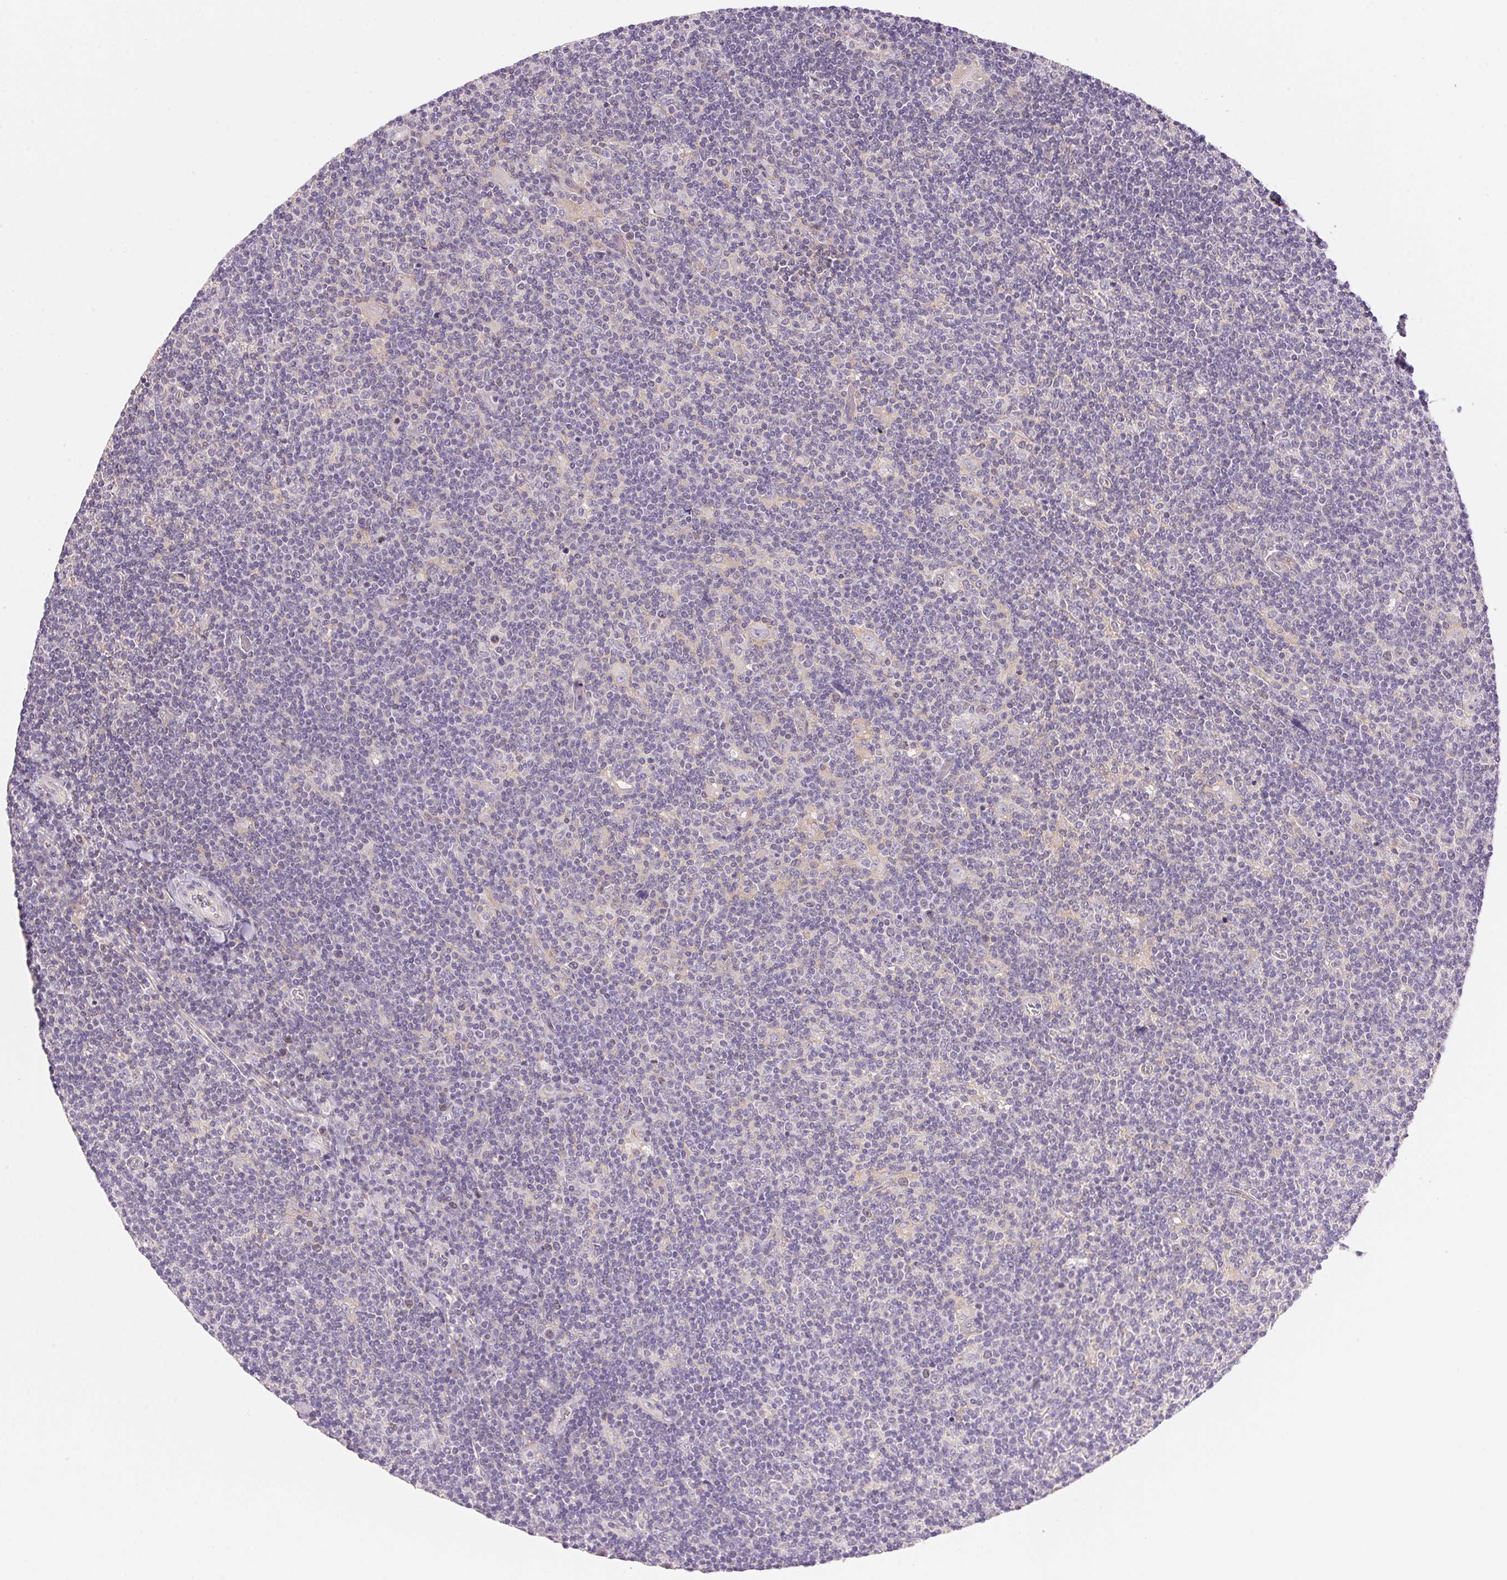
{"staining": {"intensity": "negative", "quantity": "none", "location": "none"}, "tissue": "lymphoma", "cell_type": "Tumor cells", "image_type": "cancer", "snomed": [{"axis": "morphology", "description": "Hodgkin's disease, NOS"}, {"axis": "topography", "description": "Lymph node"}], "caption": "Immunohistochemical staining of Hodgkin's disease demonstrates no significant expression in tumor cells.", "gene": "SMTN", "patient": {"sex": "male", "age": 40}}